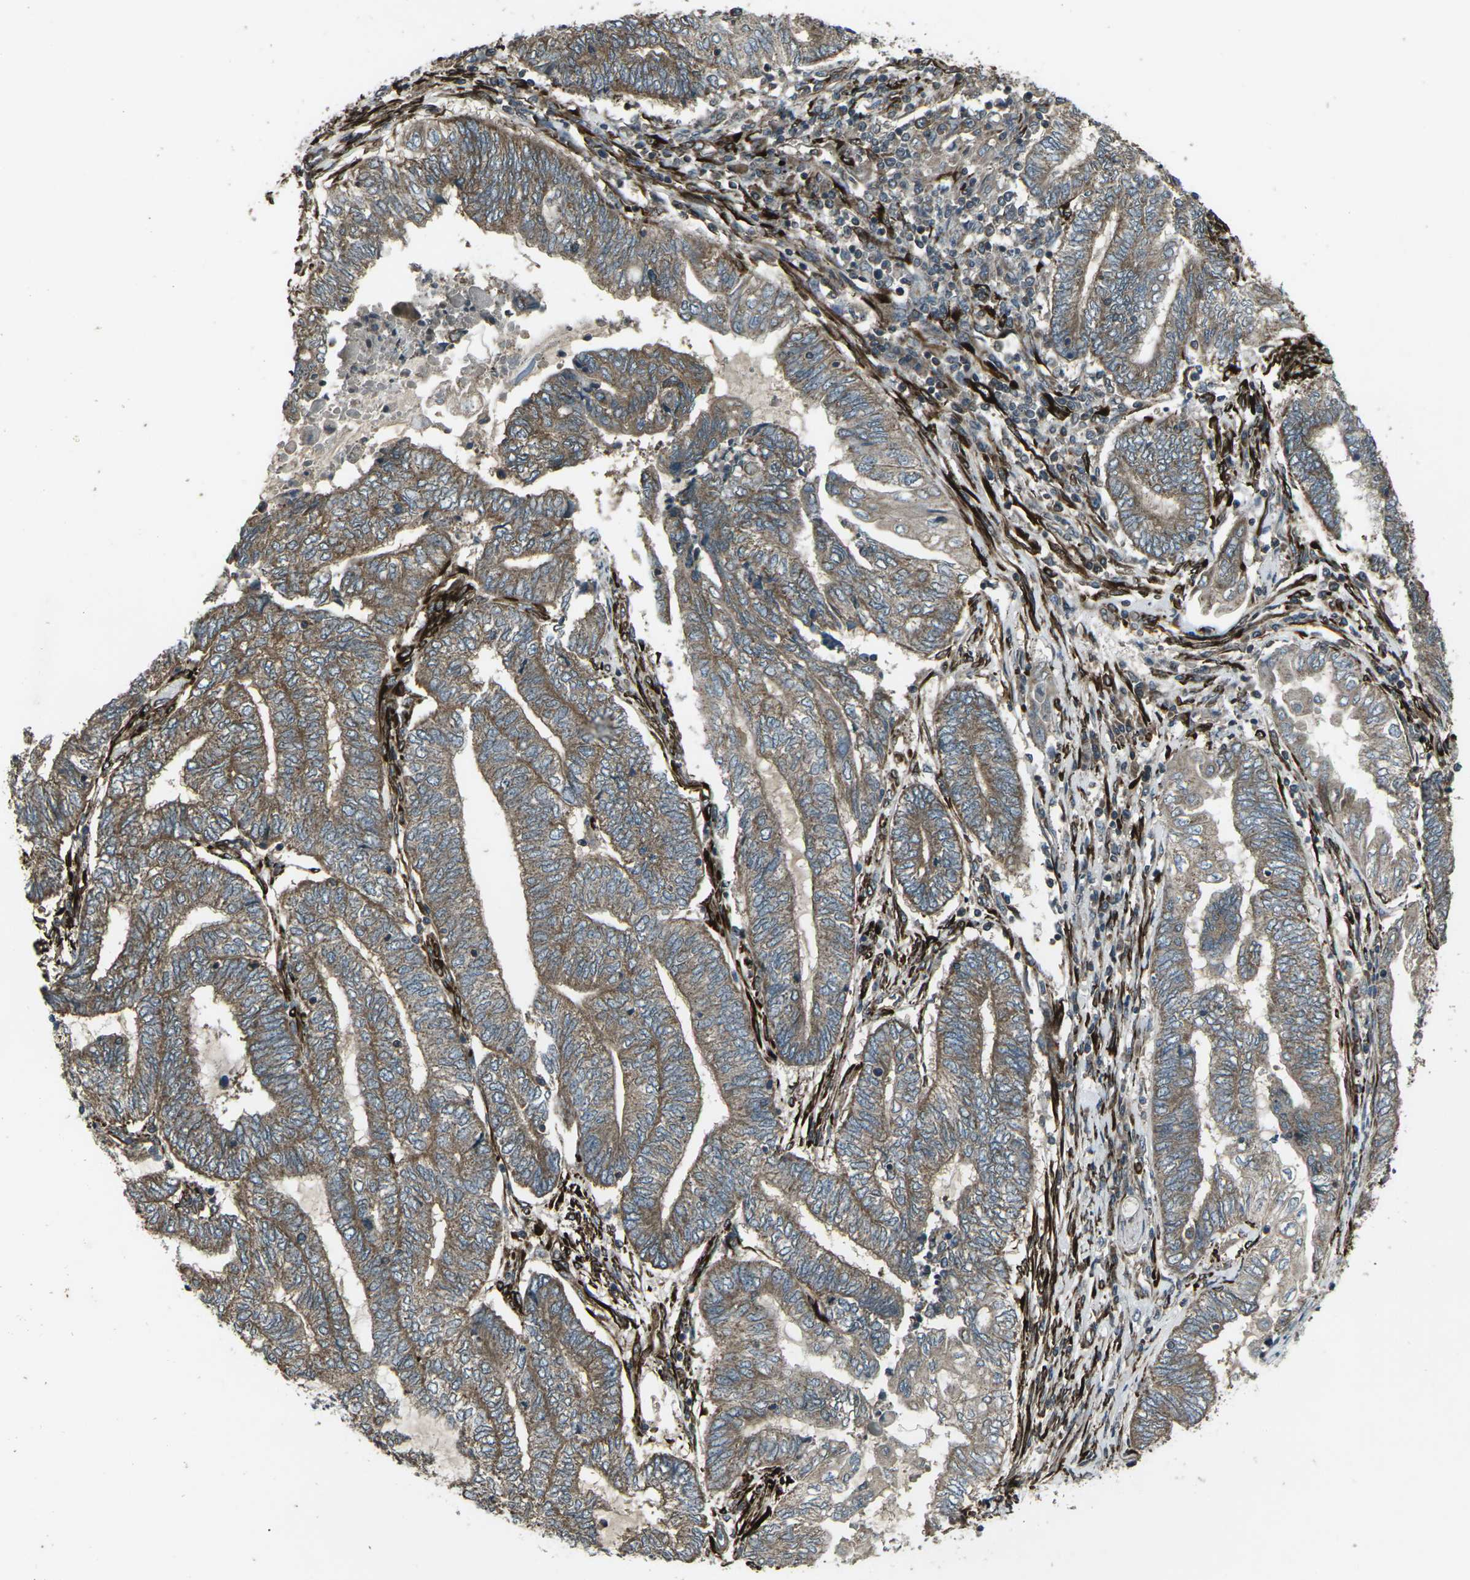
{"staining": {"intensity": "moderate", "quantity": ">75%", "location": "cytoplasmic/membranous"}, "tissue": "endometrial cancer", "cell_type": "Tumor cells", "image_type": "cancer", "snomed": [{"axis": "morphology", "description": "Adenocarcinoma, NOS"}, {"axis": "topography", "description": "Uterus"}, {"axis": "topography", "description": "Endometrium"}], "caption": "Immunohistochemistry (IHC) of endometrial cancer (adenocarcinoma) displays medium levels of moderate cytoplasmic/membranous expression in approximately >75% of tumor cells.", "gene": "LSMEM1", "patient": {"sex": "female", "age": 70}}